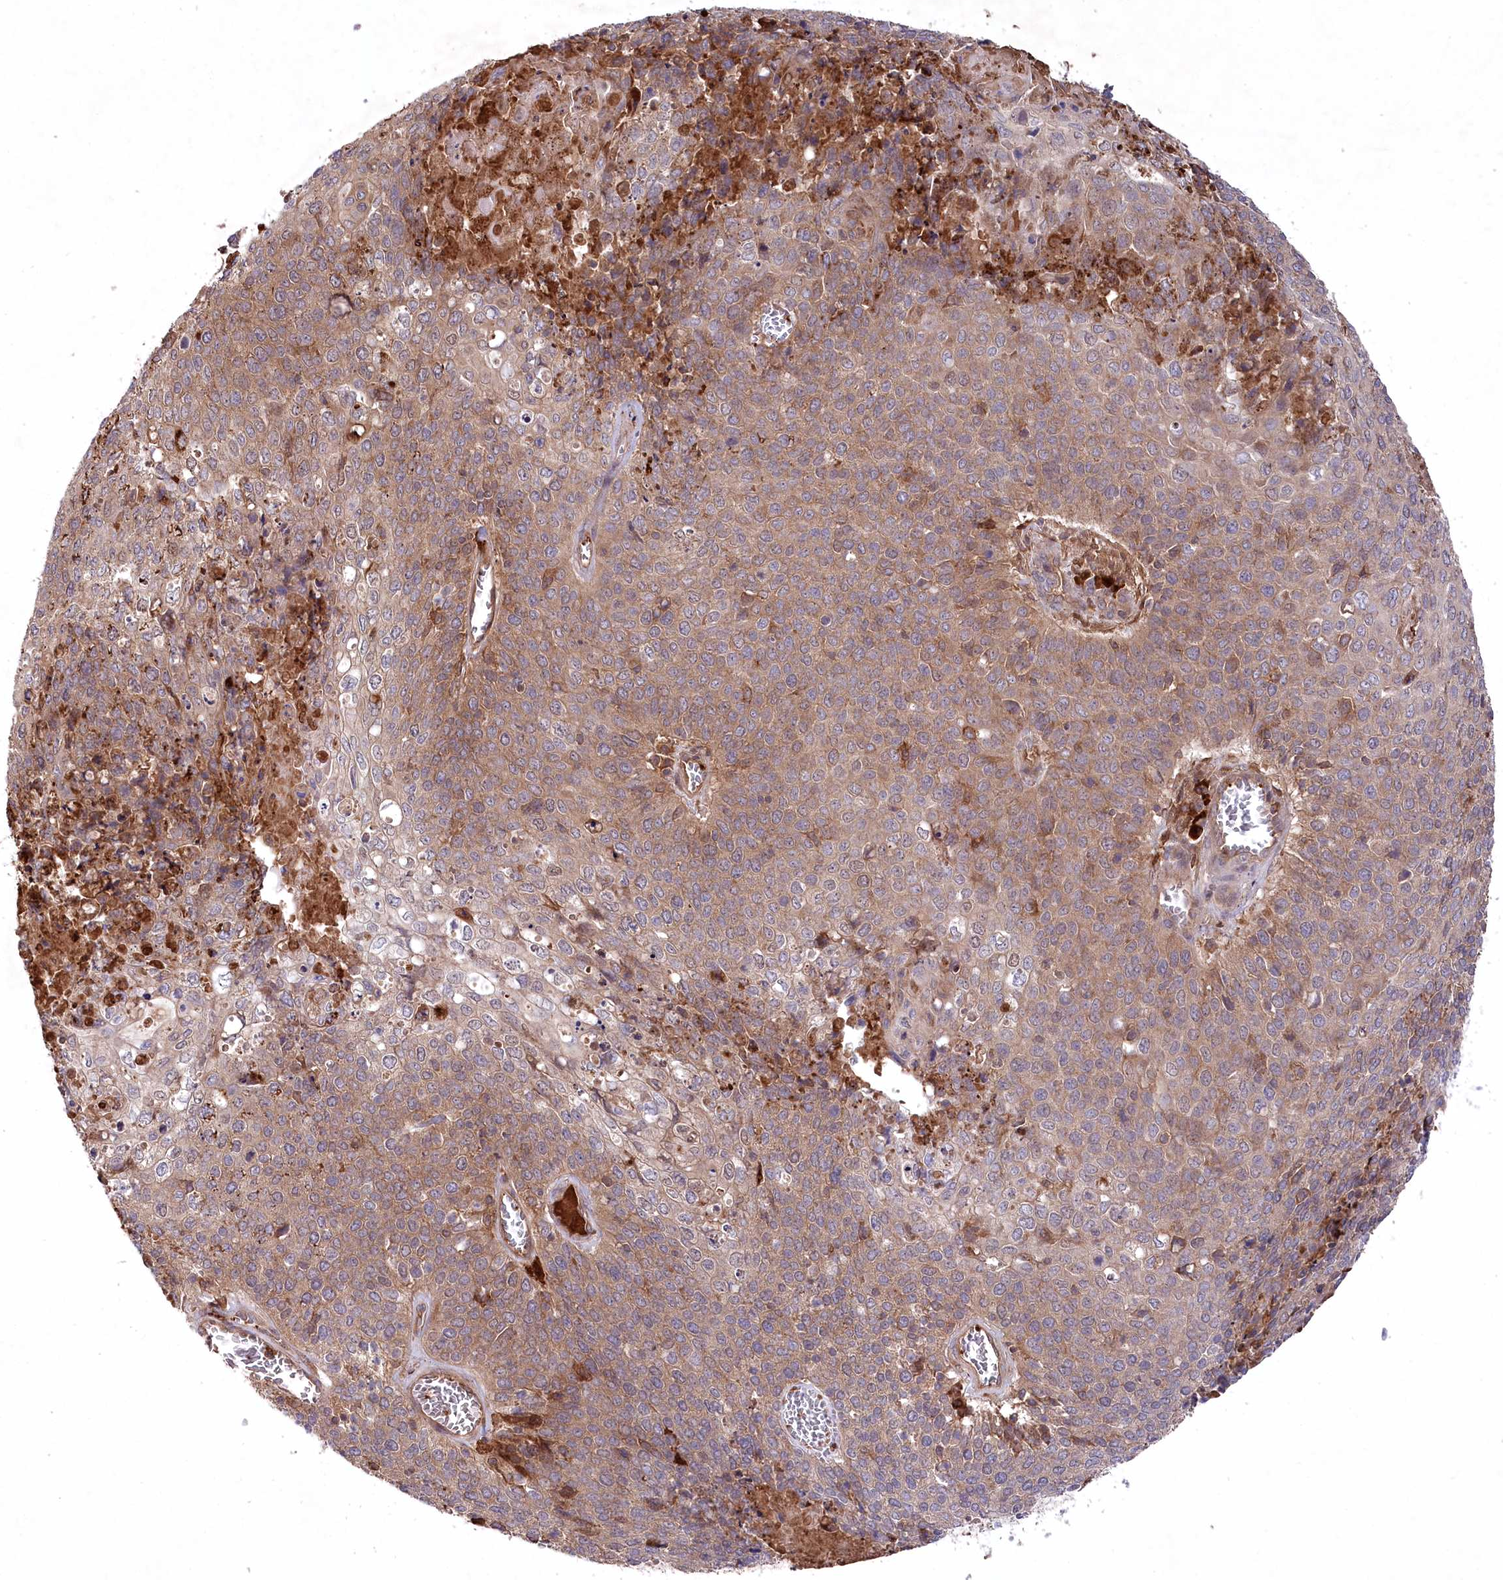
{"staining": {"intensity": "moderate", "quantity": ">75%", "location": "cytoplasmic/membranous"}, "tissue": "cervical cancer", "cell_type": "Tumor cells", "image_type": "cancer", "snomed": [{"axis": "morphology", "description": "Squamous cell carcinoma, NOS"}, {"axis": "topography", "description": "Cervix"}], "caption": "A brown stain highlights moderate cytoplasmic/membranous staining of a protein in human cervical squamous cell carcinoma tumor cells. Using DAB (brown) and hematoxylin (blue) stains, captured at high magnification using brightfield microscopy.", "gene": "PPP1R21", "patient": {"sex": "female", "age": 39}}